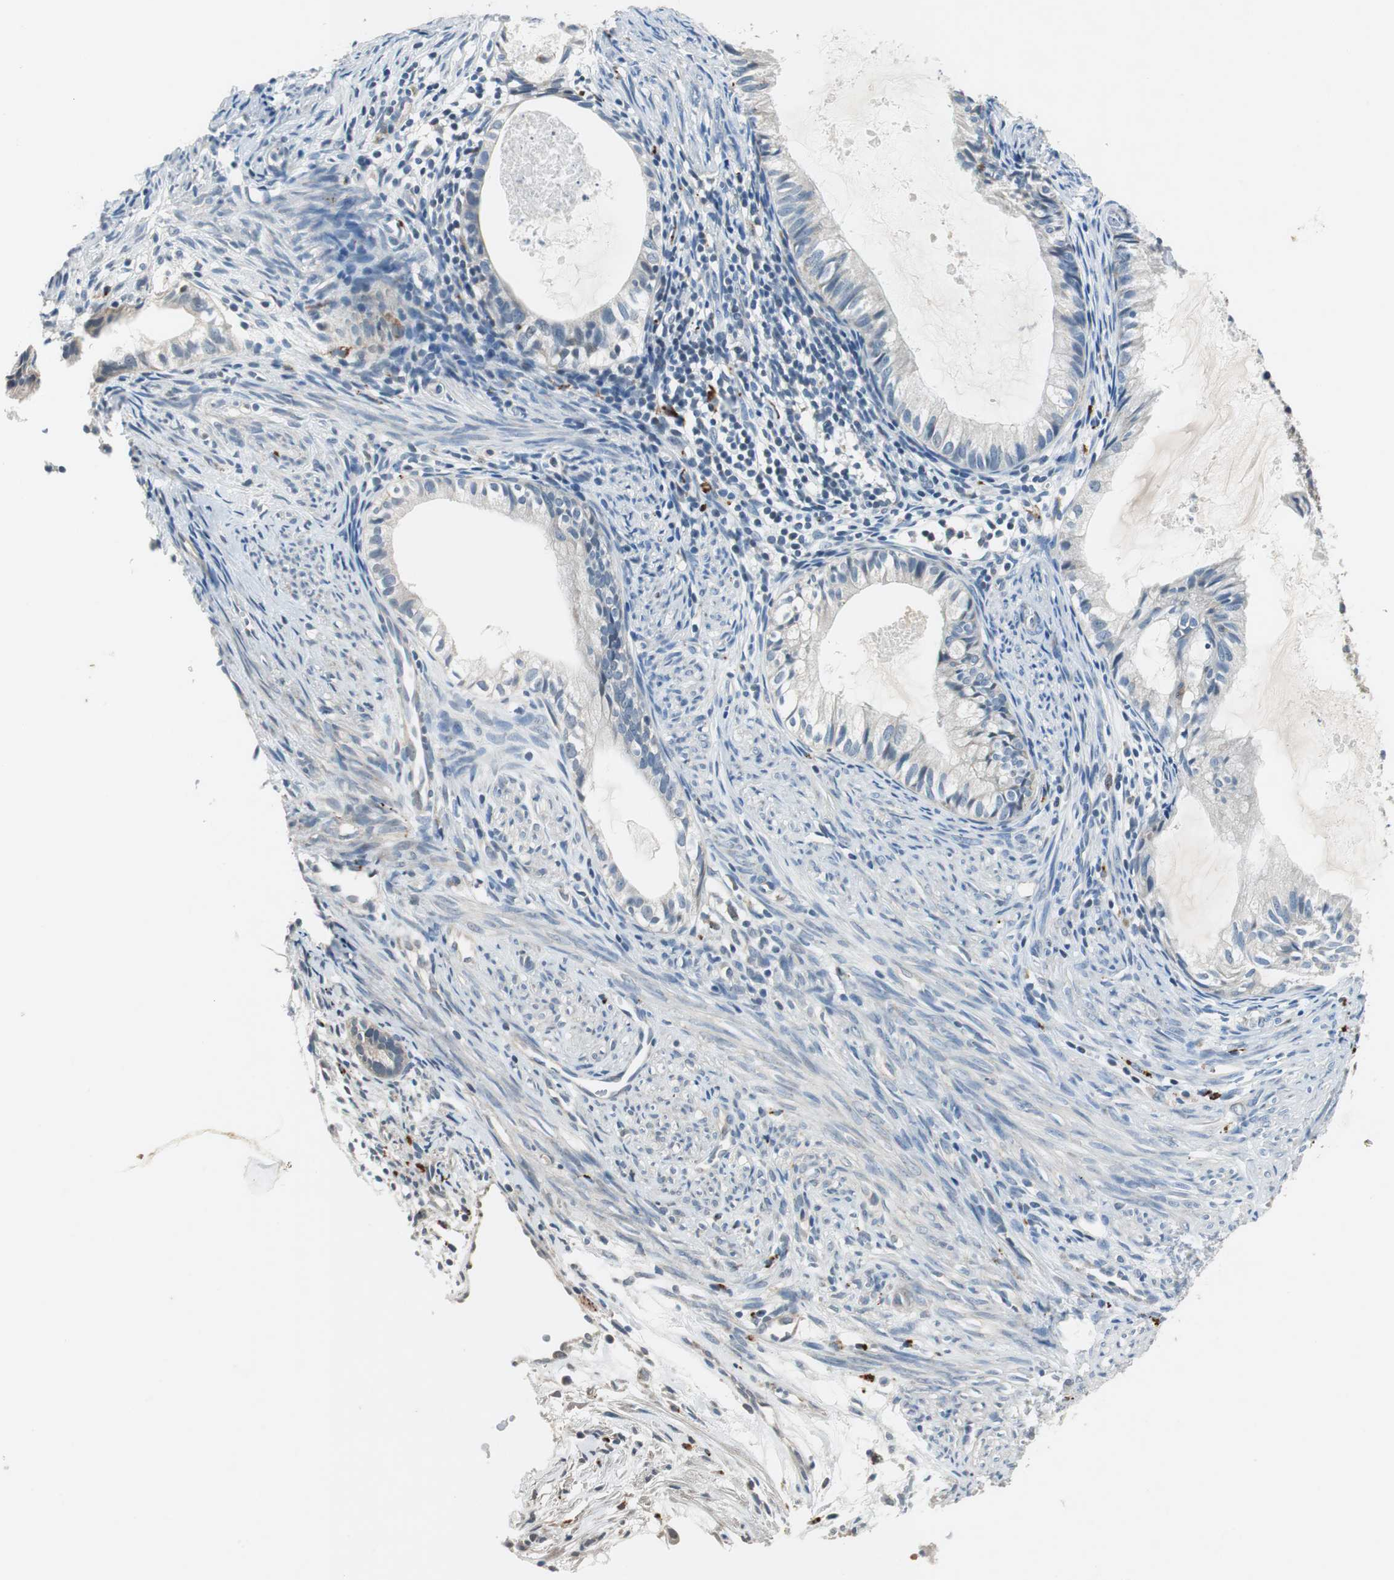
{"staining": {"intensity": "weak", "quantity": "<25%", "location": "cytoplasmic/membranous"}, "tissue": "cervical cancer", "cell_type": "Tumor cells", "image_type": "cancer", "snomed": [{"axis": "morphology", "description": "Normal tissue, NOS"}, {"axis": "morphology", "description": "Adenocarcinoma, NOS"}, {"axis": "topography", "description": "Cervix"}, {"axis": "topography", "description": "Endometrium"}], "caption": "This micrograph is of cervical cancer stained with immunohistochemistry (IHC) to label a protein in brown with the nuclei are counter-stained blue. There is no positivity in tumor cells.", "gene": "NLGN1", "patient": {"sex": "female", "age": 86}}